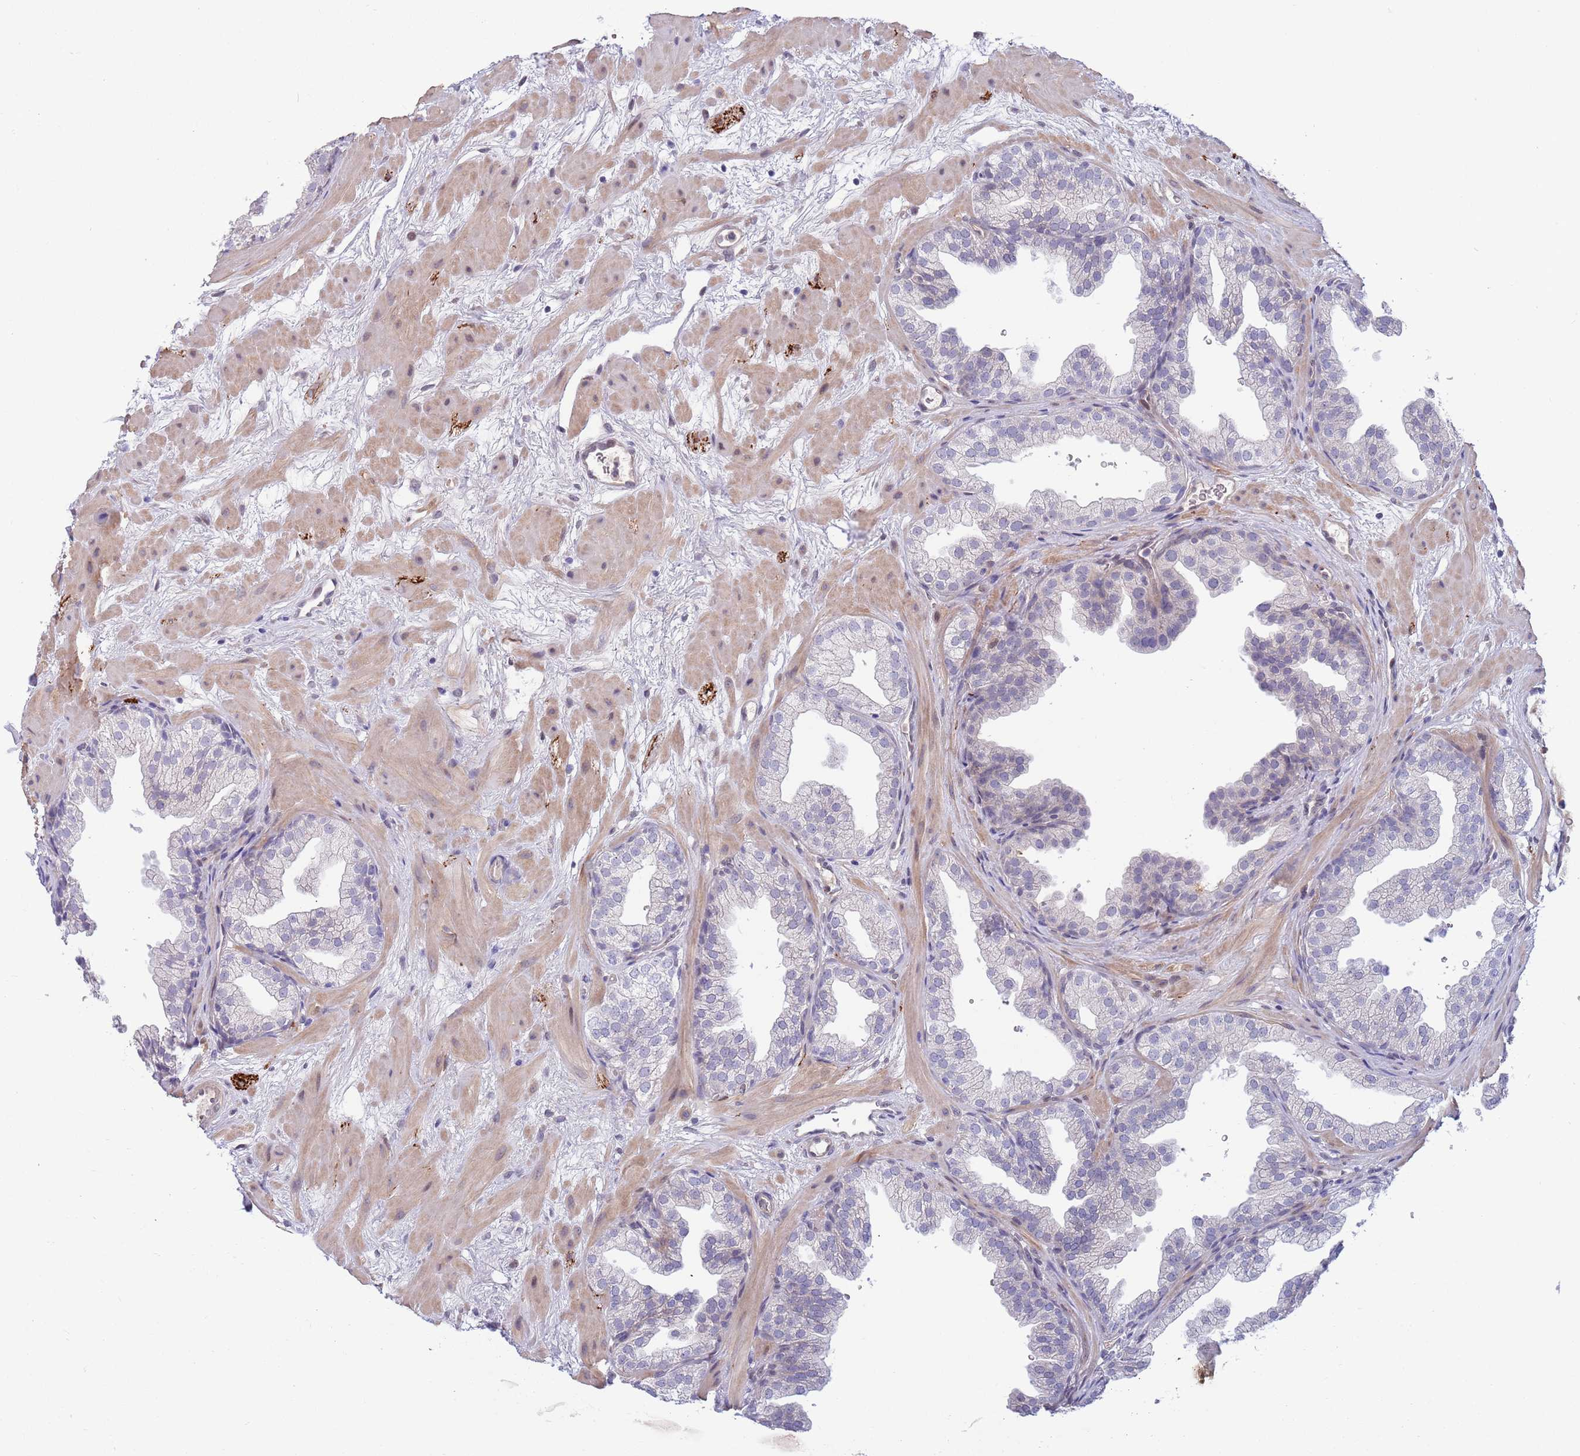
{"staining": {"intensity": "negative", "quantity": "none", "location": "none"}, "tissue": "prostate", "cell_type": "Glandular cells", "image_type": "normal", "snomed": [{"axis": "morphology", "description": "Normal tissue, NOS"}, {"axis": "topography", "description": "Prostate"}], "caption": "High magnification brightfield microscopy of unremarkable prostate stained with DAB (brown) and counterstained with hematoxylin (blue): glandular cells show no significant staining.", "gene": "NLRP6", "patient": {"sex": "male", "age": 37}}